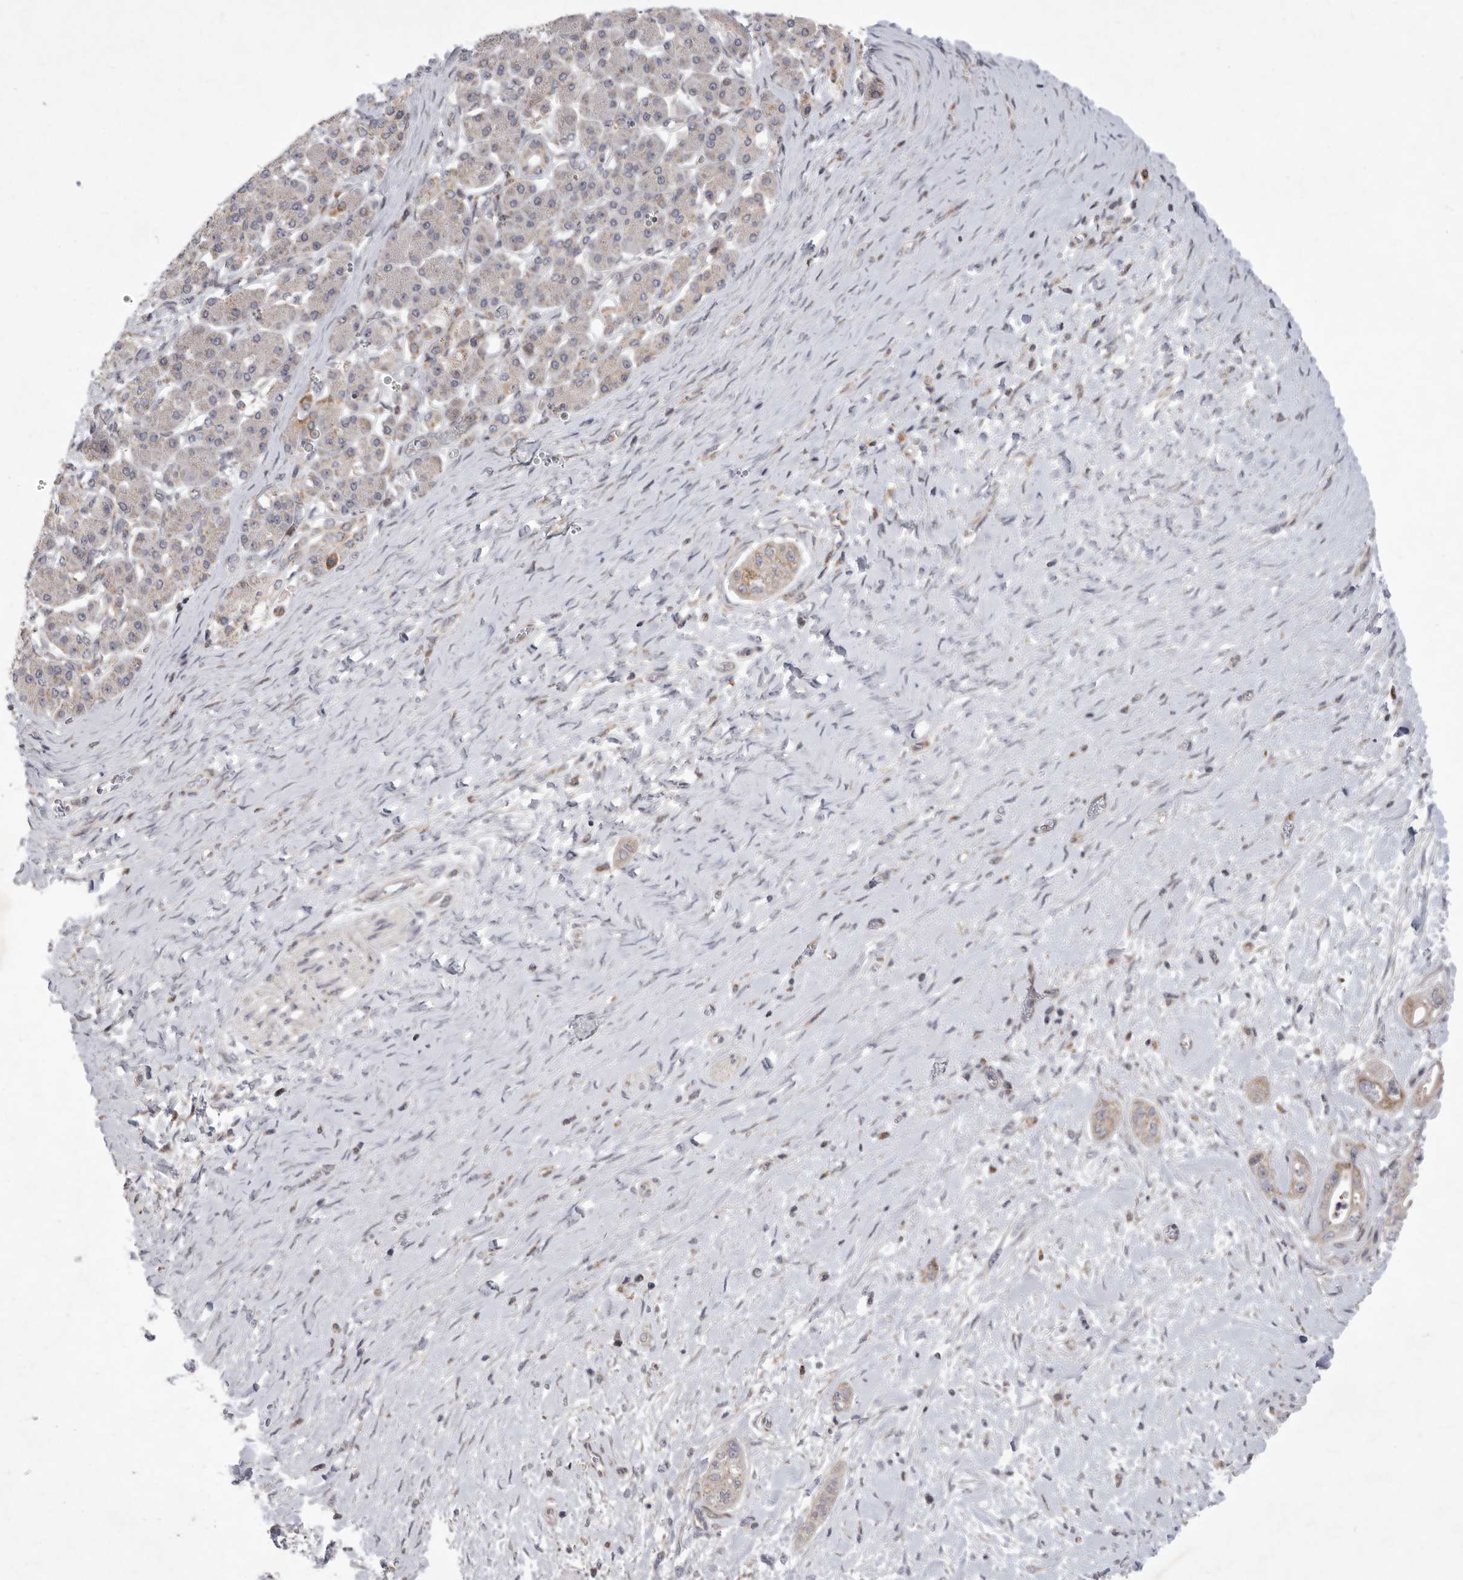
{"staining": {"intensity": "weak", "quantity": ">75%", "location": "cytoplasmic/membranous"}, "tissue": "pancreatic cancer", "cell_type": "Tumor cells", "image_type": "cancer", "snomed": [{"axis": "morphology", "description": "Adenocarcinoma, NOS"}, {"axis": "topography", "description": "Pancreas"}], "caption": "Human adenocarcinoma (pancreatic) stained with a brown dye displays weak cytoplasmic/membranous positive expression in about >75% of tumor cells.", "gene": "MPZL1", "patient": {"sex": "male", "age": 58}}